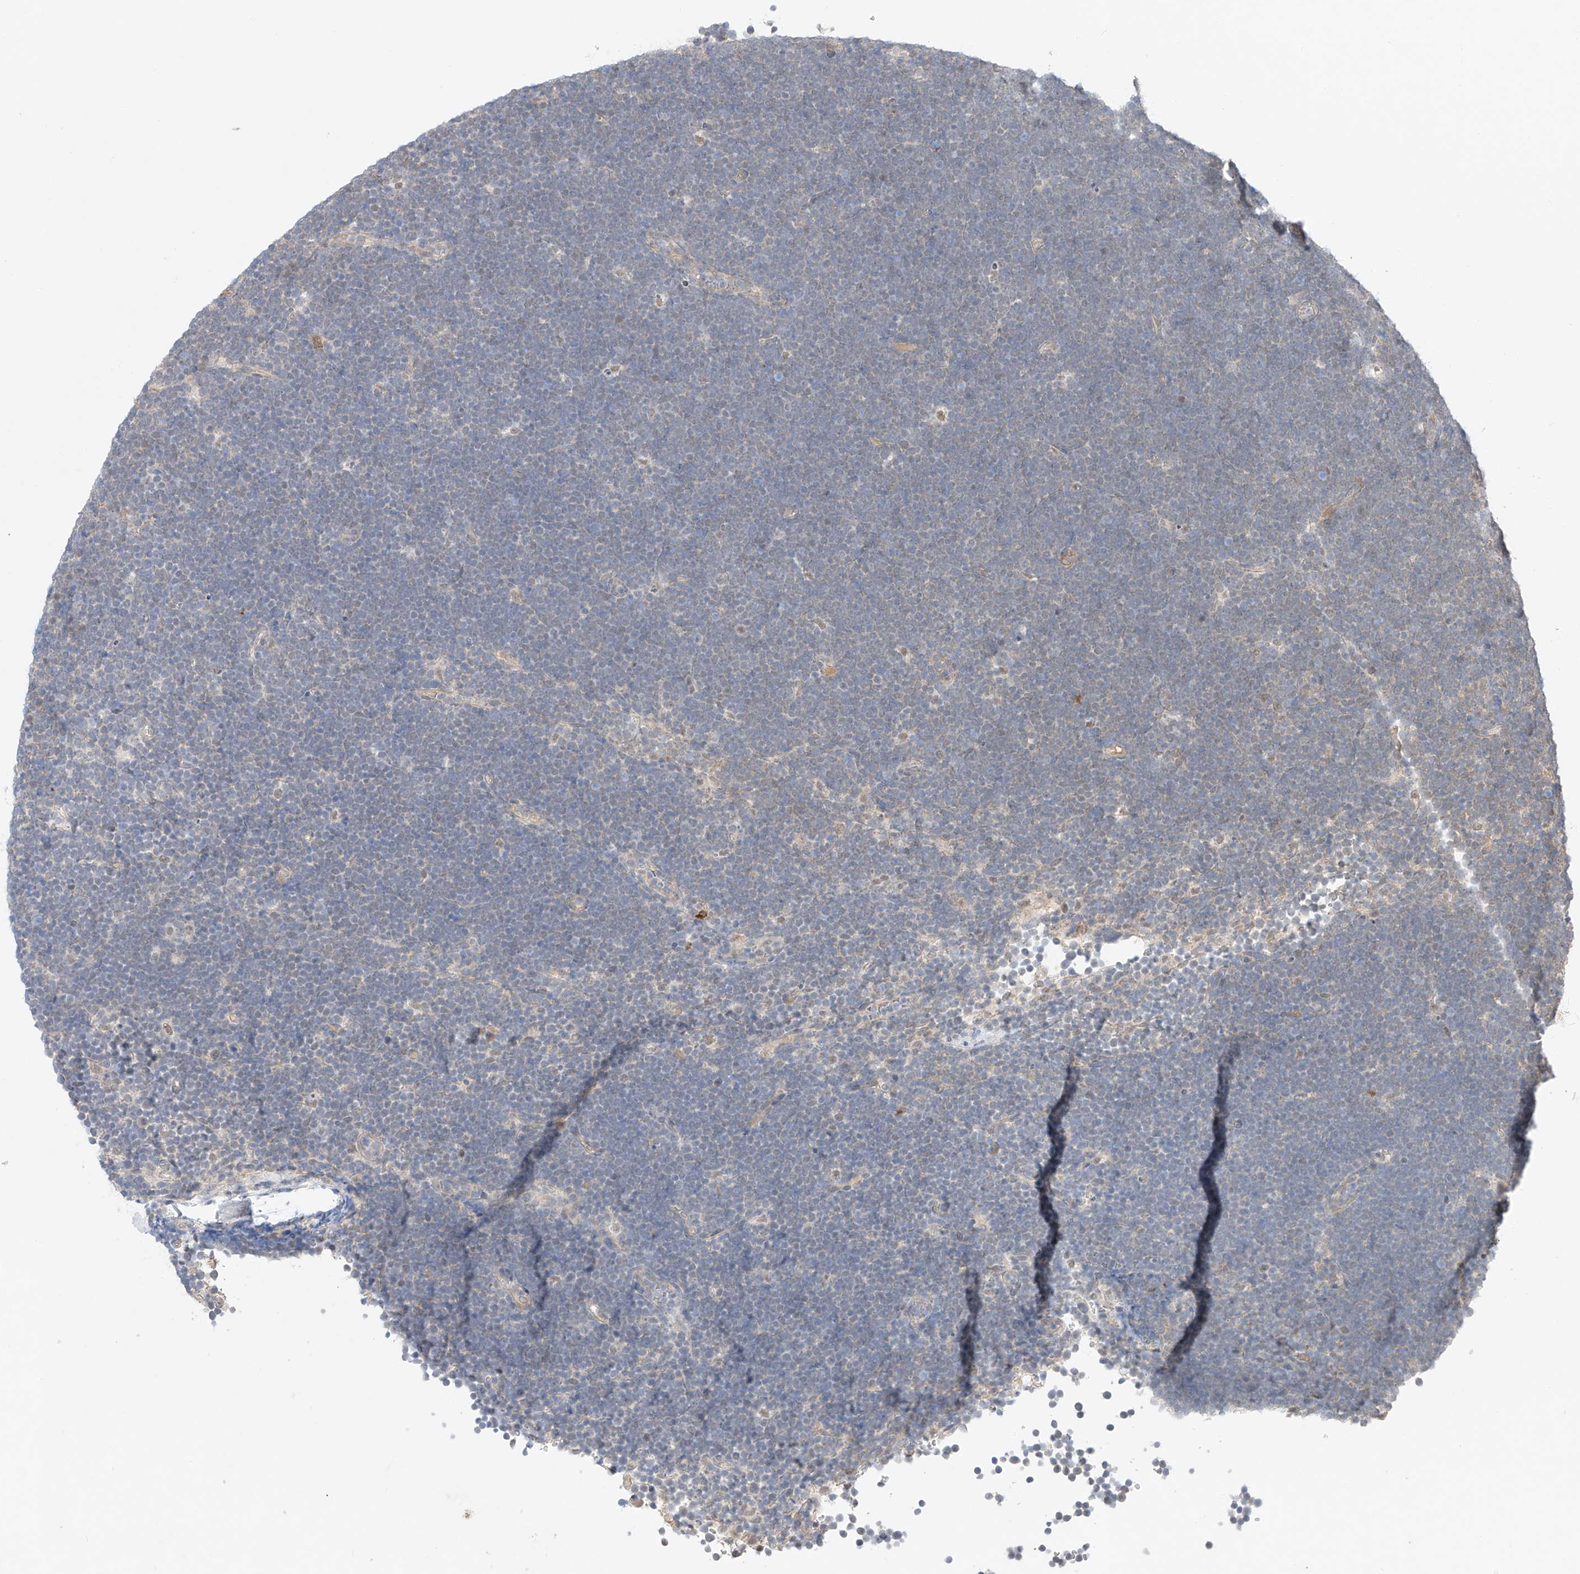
{"staining": {"intensity": "negative", "quantity": "none", "location": "none"}, "tissue": "lymphoma", "cell_type": "Tumor cells", "image_type": "cancer", "snomed": [{"axis": "morphology", "description": "Malignant lymphoma, non-Hodgkin's type, High grade"}, {"axis": "topography", "description": "Lymph node"}], "caption": "Immunohistochemistry (IHC) micrograph of neoplastic tissue: human malignant lymphoma, non-Hodgkin's type (high-grade) stained with DAB exhibits no significant protein expression in tumor cells.", "gene": "IL22RA2", "patient": {"sex": "male", "age": 13}}